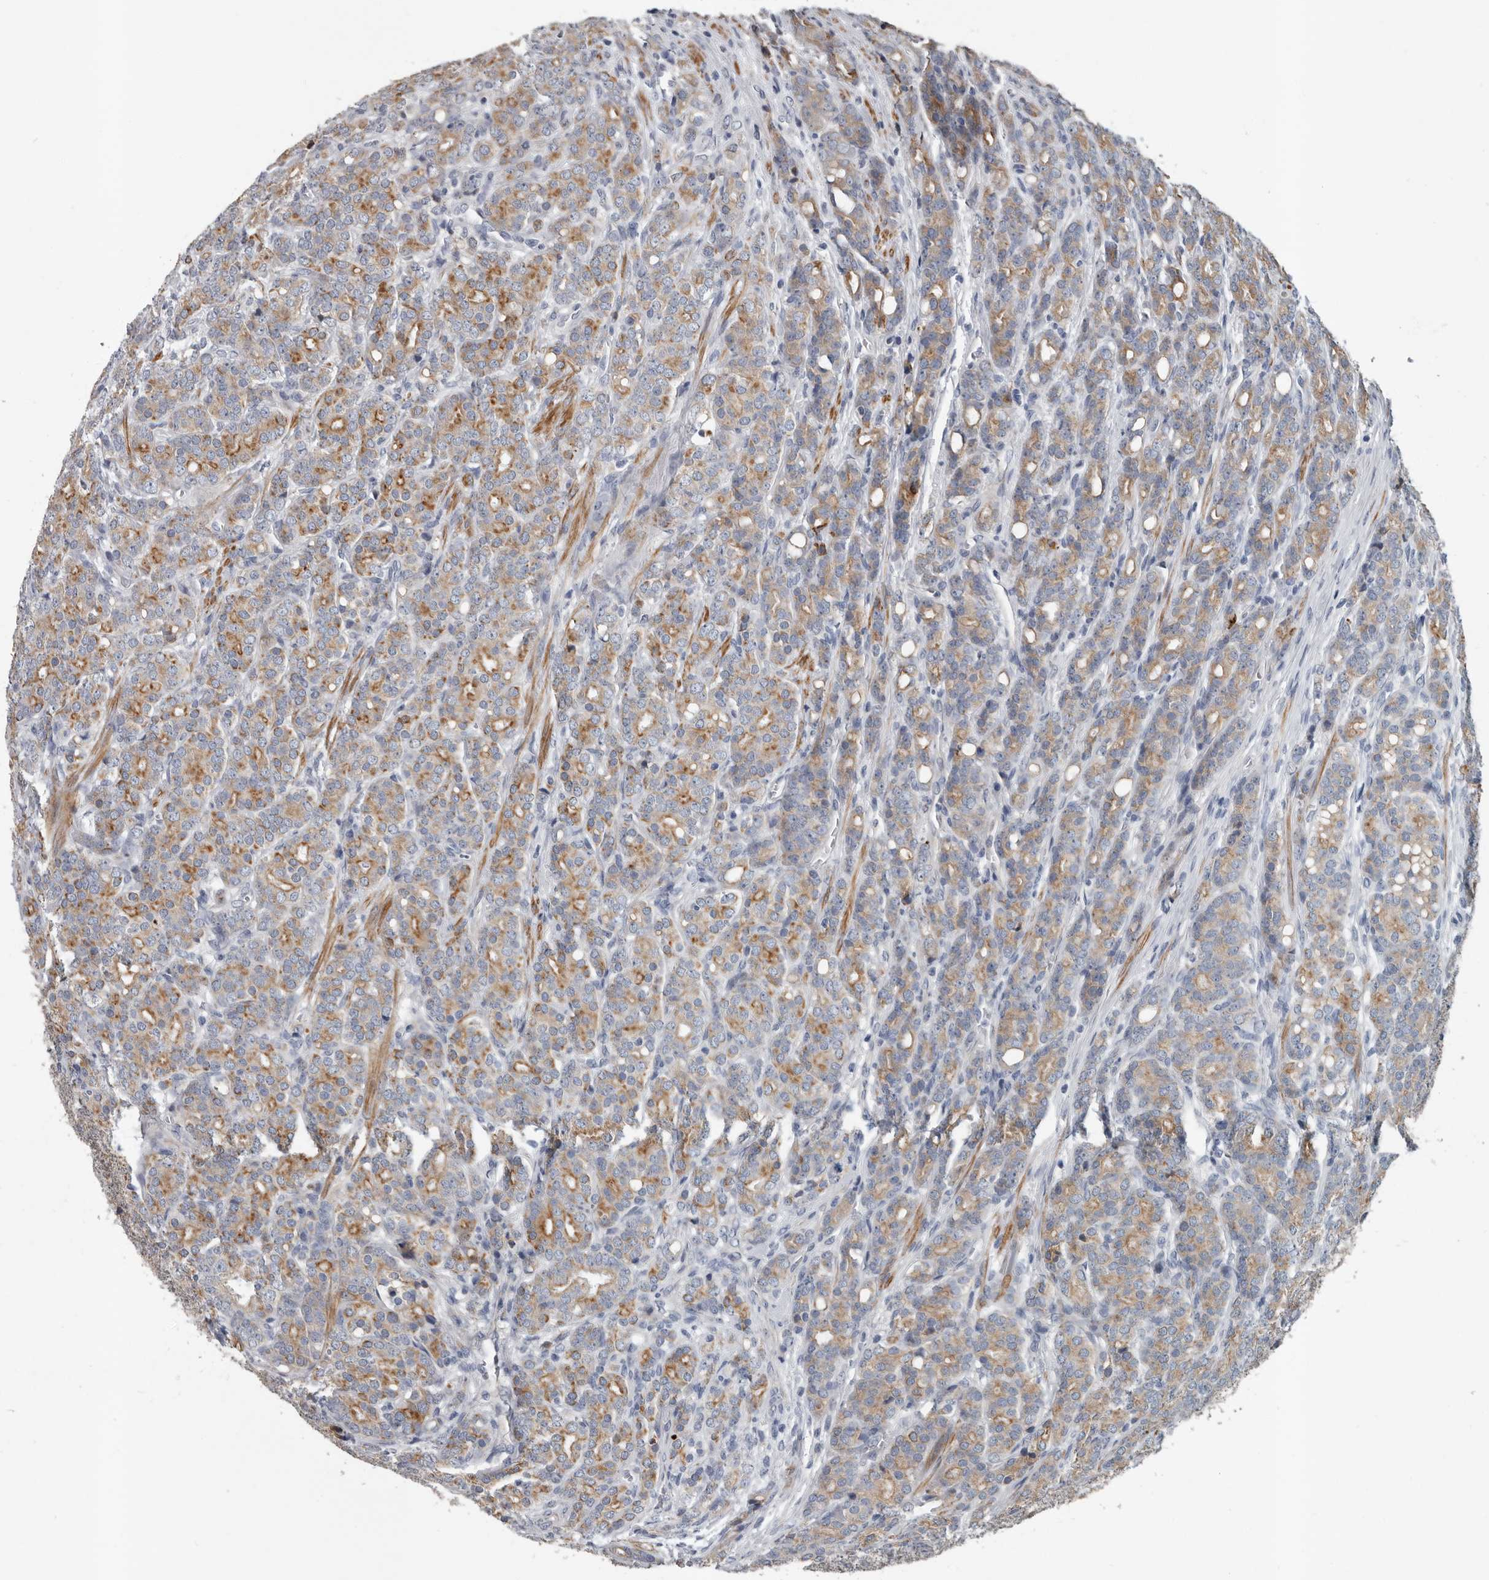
{"staining": {"intensity": "moderate", "quantity": "25%-75%", "location": "cytoplasmic/membranous"}, "tissue": "prostate cancer", "cell_type": "Tumor cells", "image_type": "cancer", "snomed": [{"axis": "morphology", "description": "Adenocarcinoma, High grade"}, {"axis": "topography", "description": "Prostate"}], "caption": "A photomicrograph showing moderate cytoplasmic/membranous positivity in about 25%-75% of tumor cells in high-grade adenocarcinoma (prostate), as visualized by brown immunohistochemical staining.", "gene": "DPY19L4", "patient": {"sex": "male", "age": 62}}